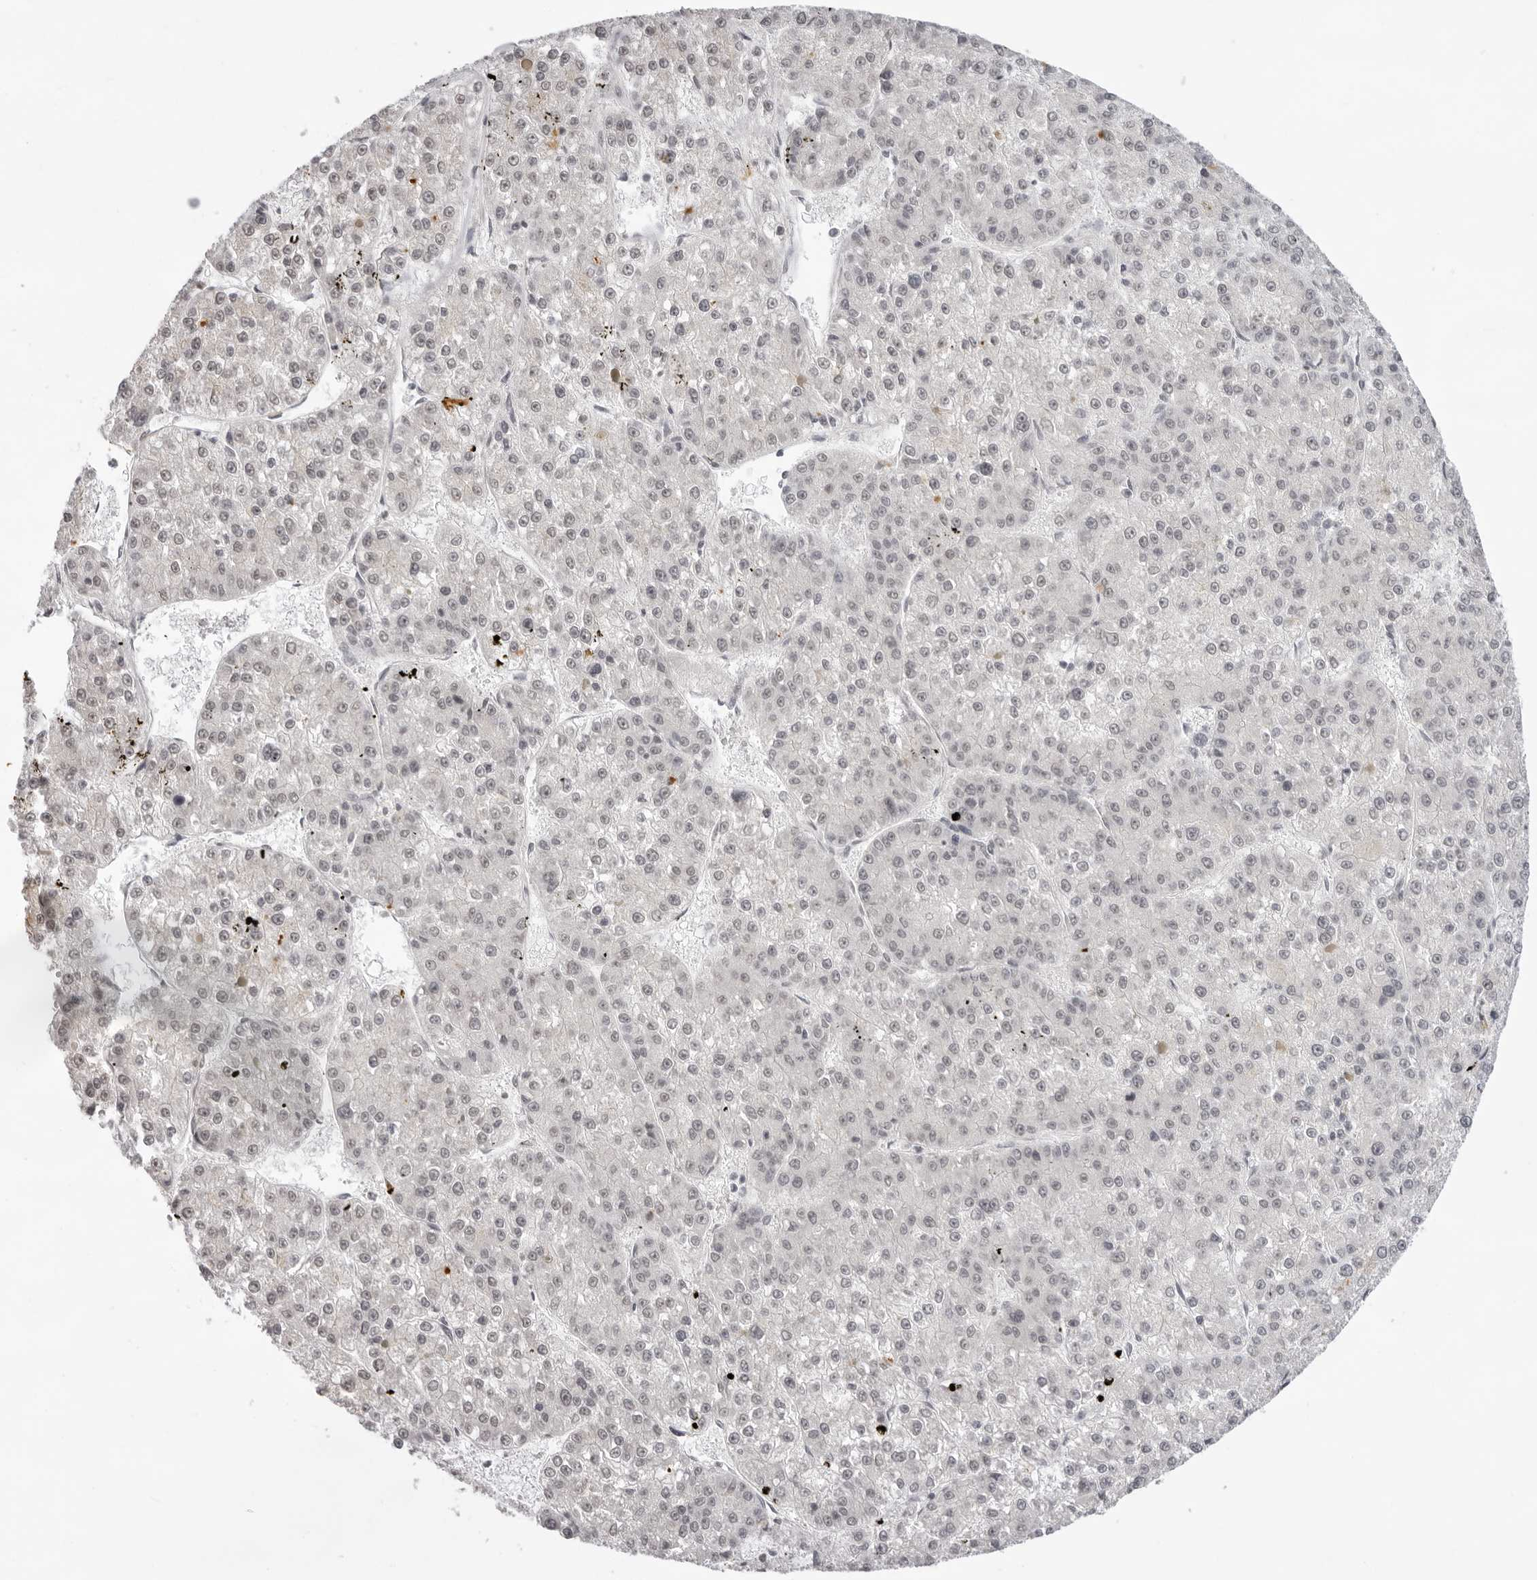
{"staining": {"intensity": "weak", "quantity": "<25%", "location": "nuclear"}, "tissue": "liver cancer", "cell_type": "Tumor cells", "image_type": "cancer", "snomed": [{"axis": "morphology", "description": "Carcinoma, Hepatocellular, NOS"}, {"axis": "topography", "description": "Liver"}], "caption": "The histopathology image shows no significant expression in tumor cells of liver cancer (hepatocellular carcinoma).", "gene": "NTM", "patient": {"sex": "female", "age": 73}}